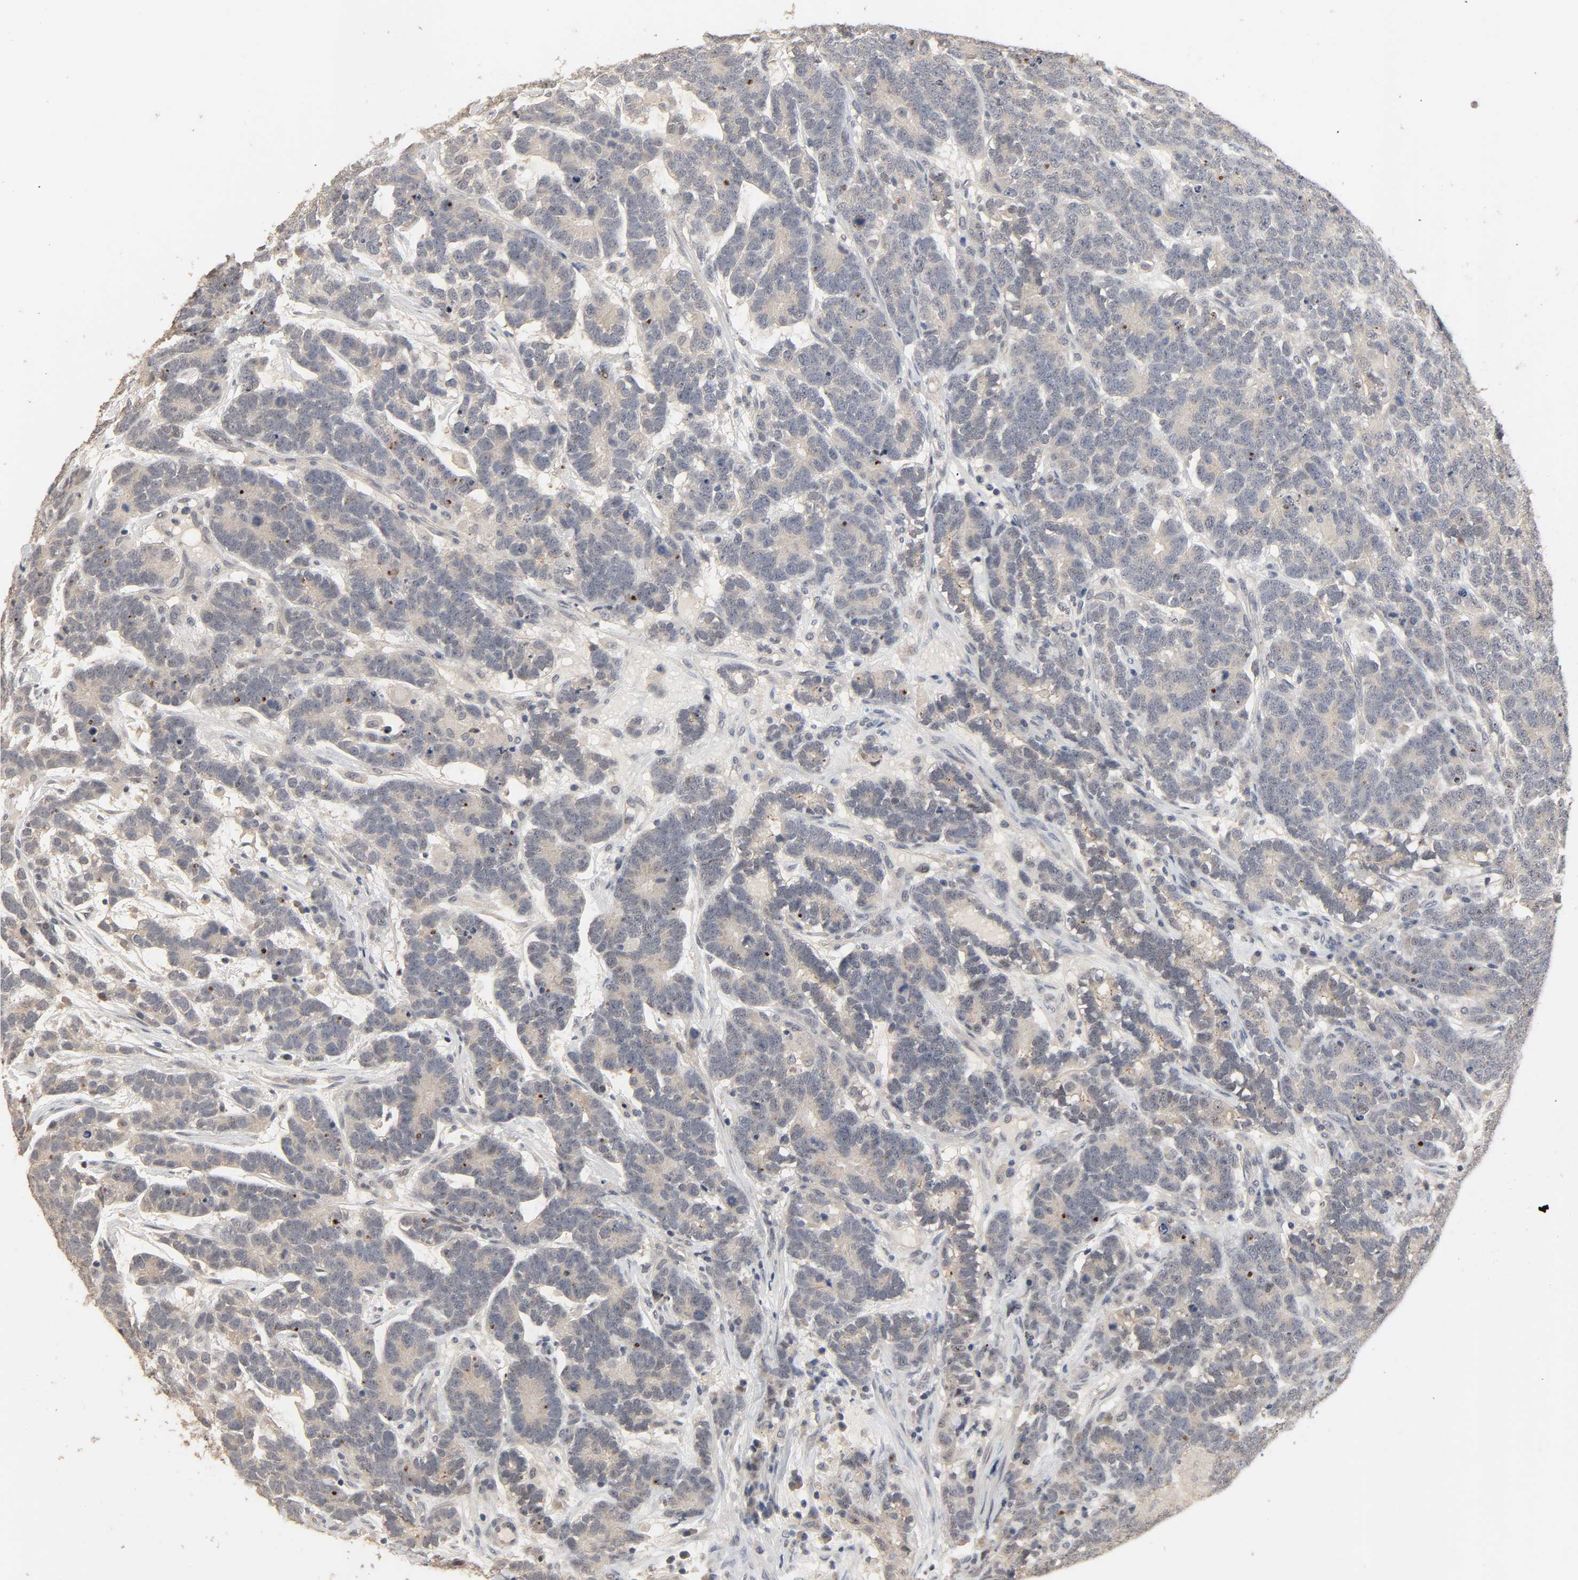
{"staining": {"intensity": "negative", "quantity": "none", "location": "none"}, "tissue": "testis cancer", "cell_type": "Tumor cells", "image_type": "cancer", "snomed": [{"axis": "morphology", "description": "Carcinoma, Embryonal, NOS"}, {"axis": "topography", "description": "Testis"}], "caption": "Protein analysis of testis cancer exhibits no significant expression in tumor cells.", "gene": "MAGEA8", "patient": {"sex": "male", "age": 26}}